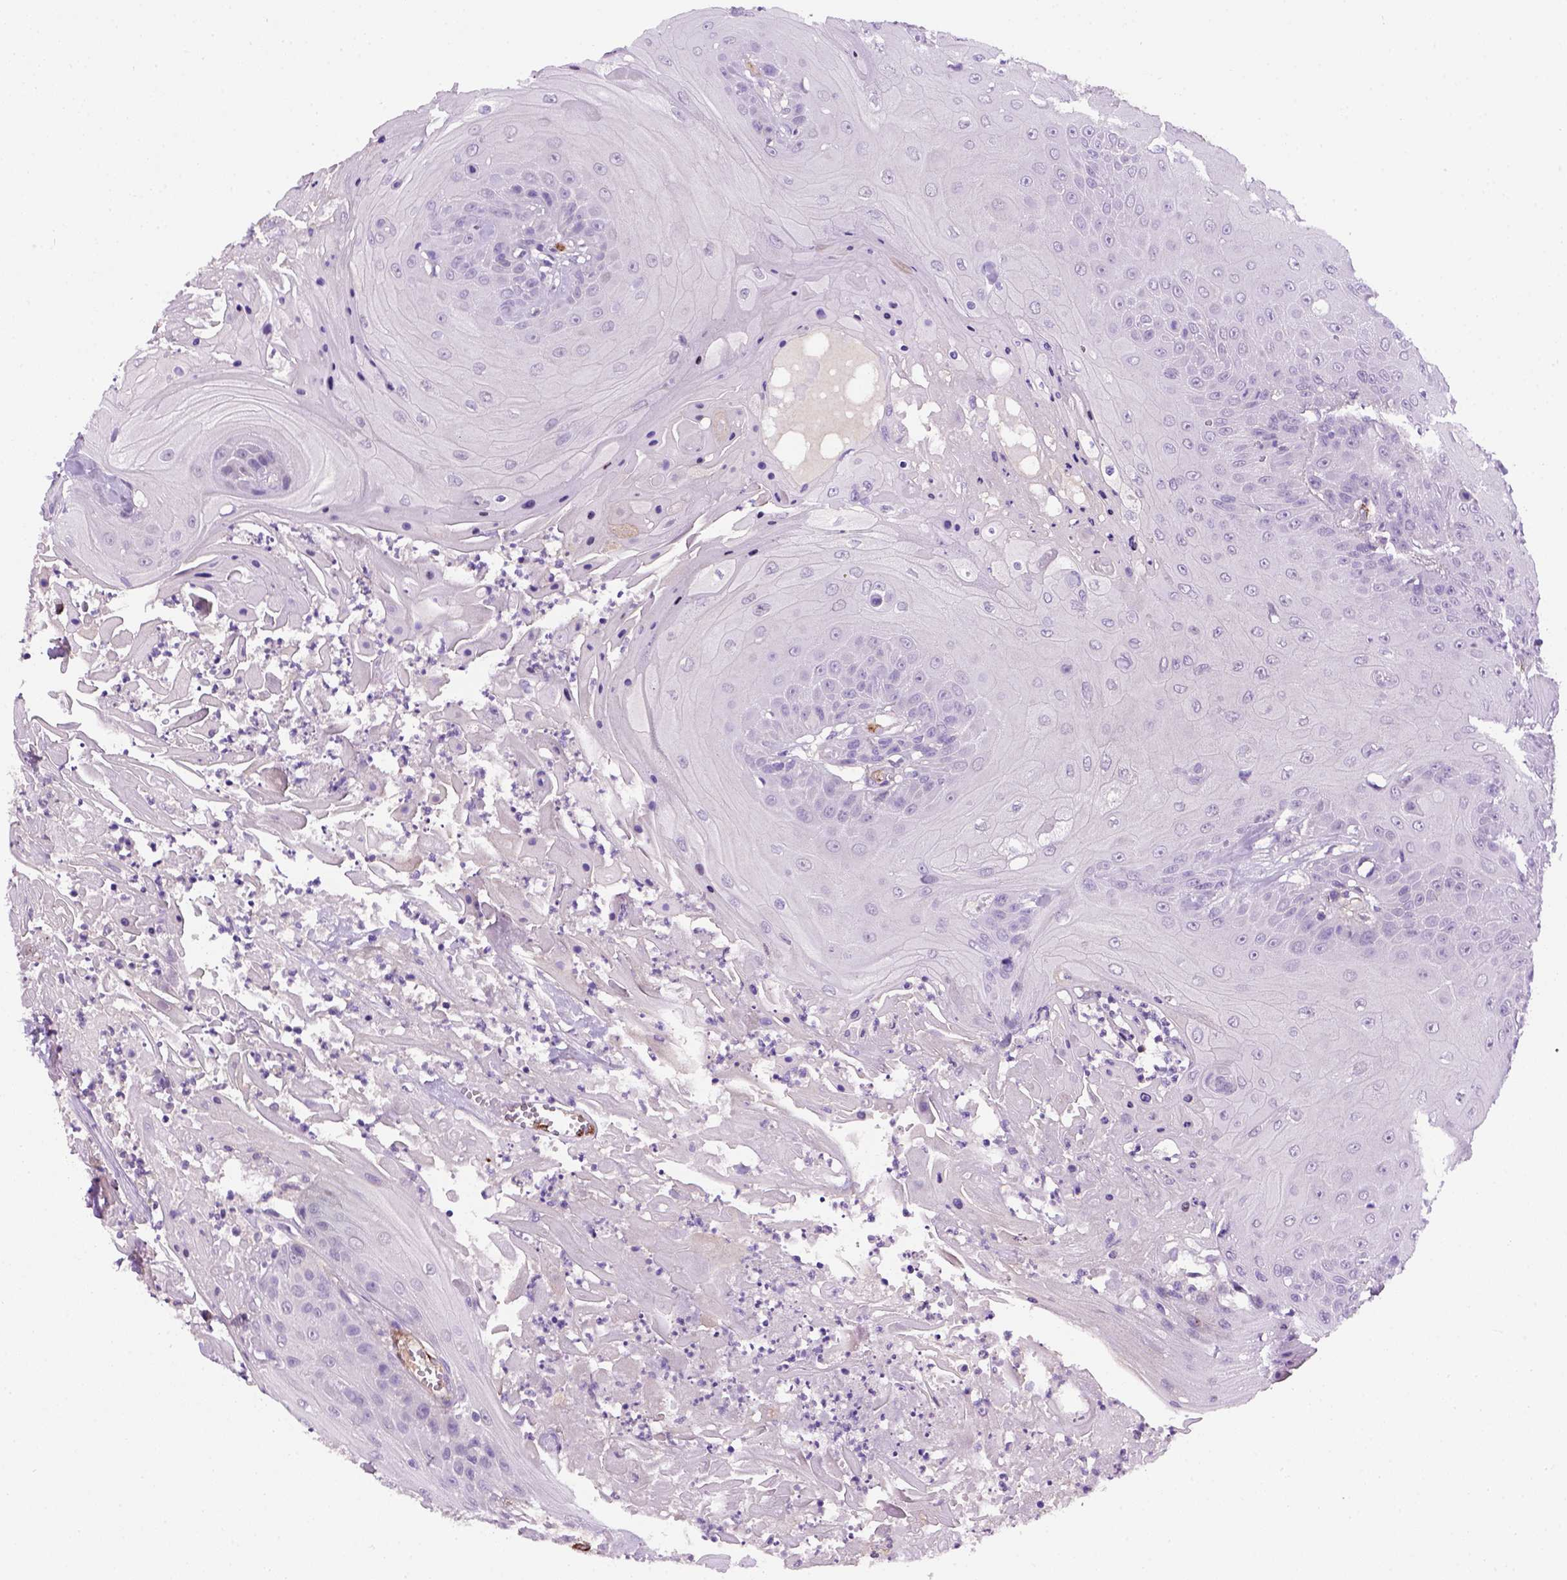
{"staining": {"intensity": "negative", "quantity": "none", "location": "none"}, "tissue": "head and neck cancer", "cell_type": "Tumor cells", "image_type": "cancer", "snomed": [{"axis": "morphology", "description": "Squamous cell carcinoma, NOS"}, {"axis": "topography", "description": "Skin"}, {"axis": "topography", "description": "Head-Neck"}], "caption": "Photomicrograph shows no significant protein positivity in tumor cells of head and neck squamous cell carcinoma. (DAB (3,3'-diaminobenzidine) IHC with hematoxylin counter stain).", "gene": "VWF", "patient": {"sex": "male", "age": 80}}